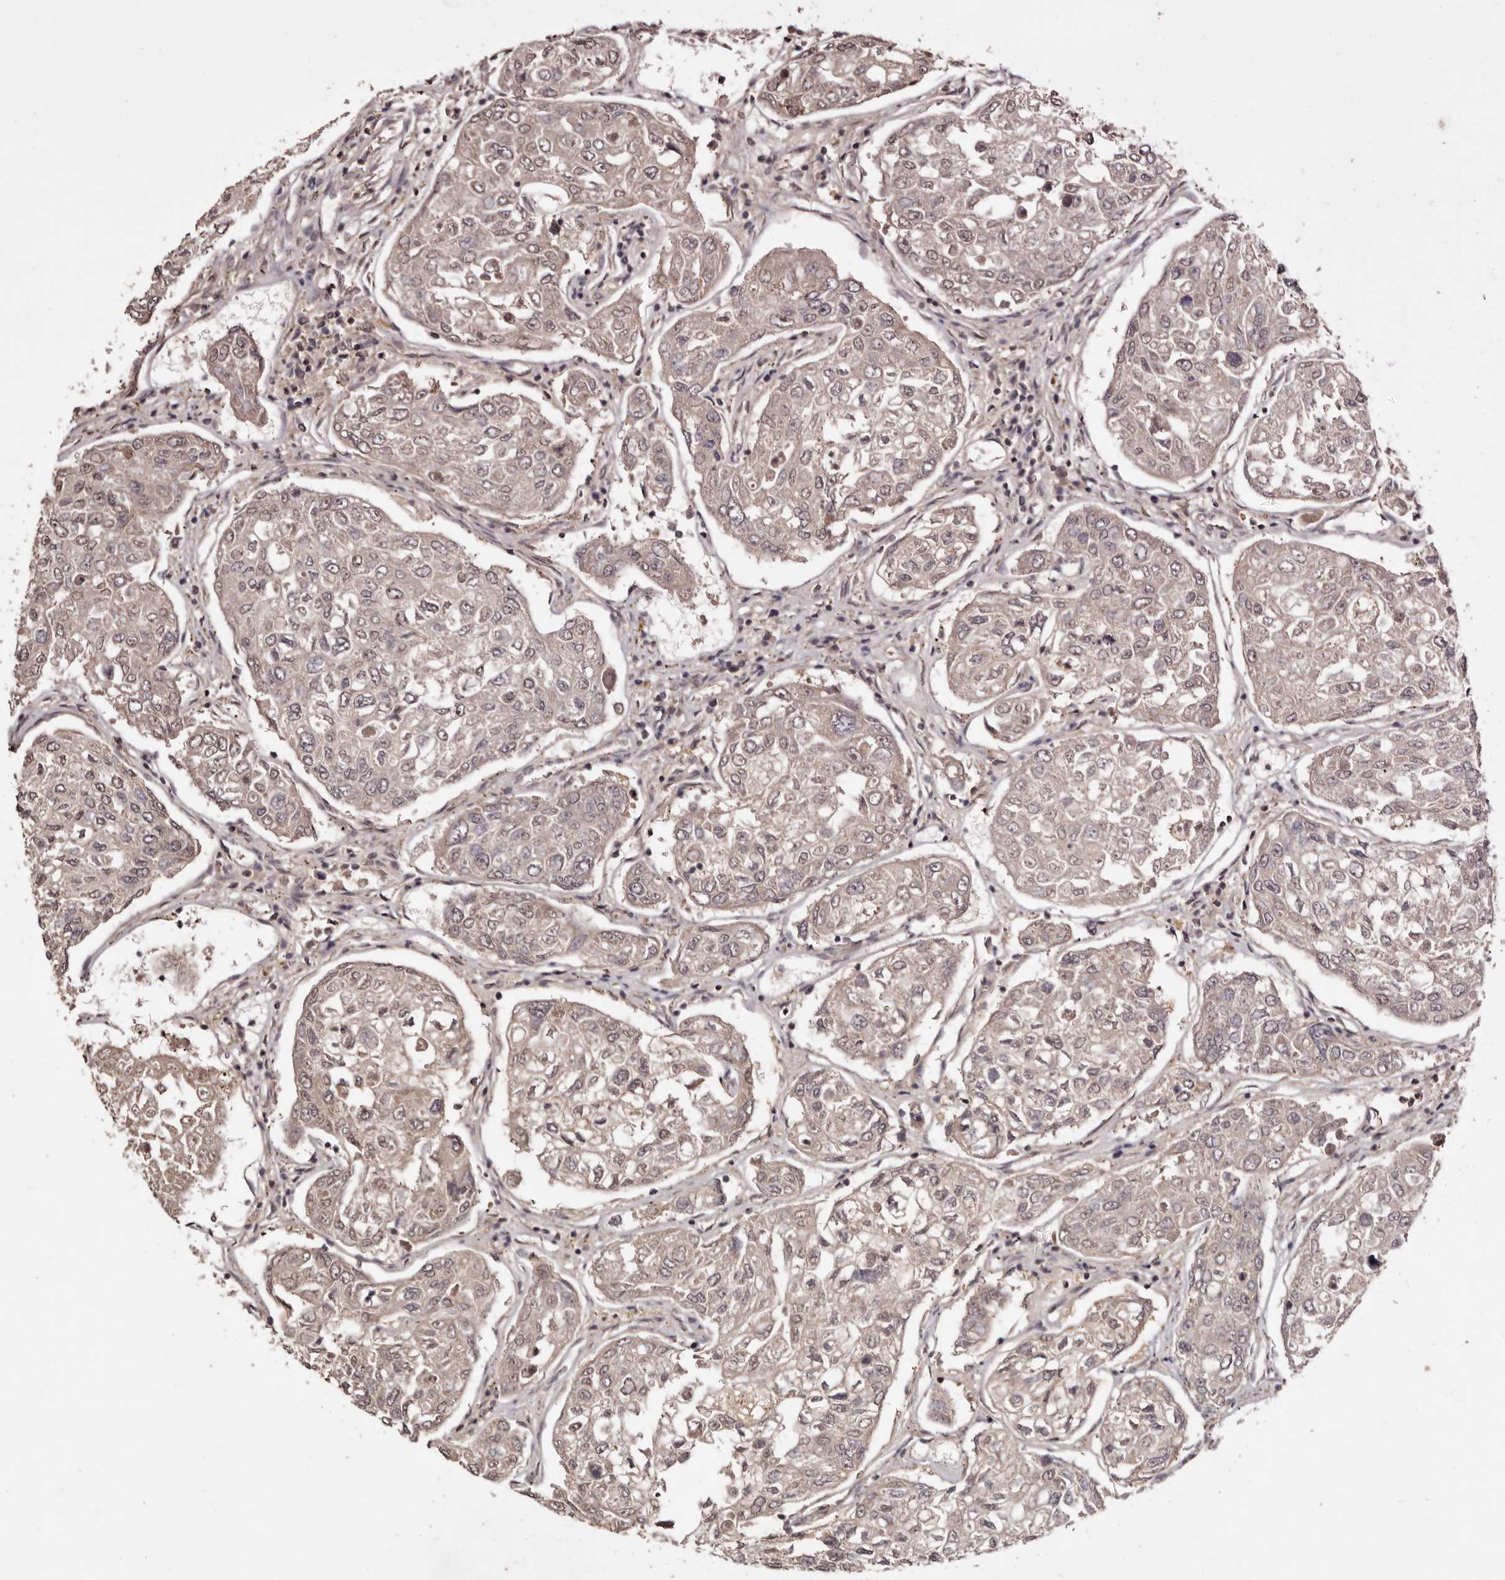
{"staining": {"intensity": "weak", "quantity": ">75%", "location": "cytoplasmic/membranous"}, "tissue": "urothelial cancer", "cell_type": "Tumor cells", "image_type": "cancer", "snomed": [{"axis": "morphology", "description": "Urothelial carcinoma, High grade"}, {"axis": "topography", "description": "Lymph node"}, {"axis": "topography", "description": "Urinary bladder"}], "caption": "Human urothelial carcinoma (high-grade) stained with a brown dye demonstrates weak cytoplasmic/membranous positive positivity in about >75% of tumor cells.", "gene": "NOTCH1", "patient": {"sex": "male", "age": 51}}